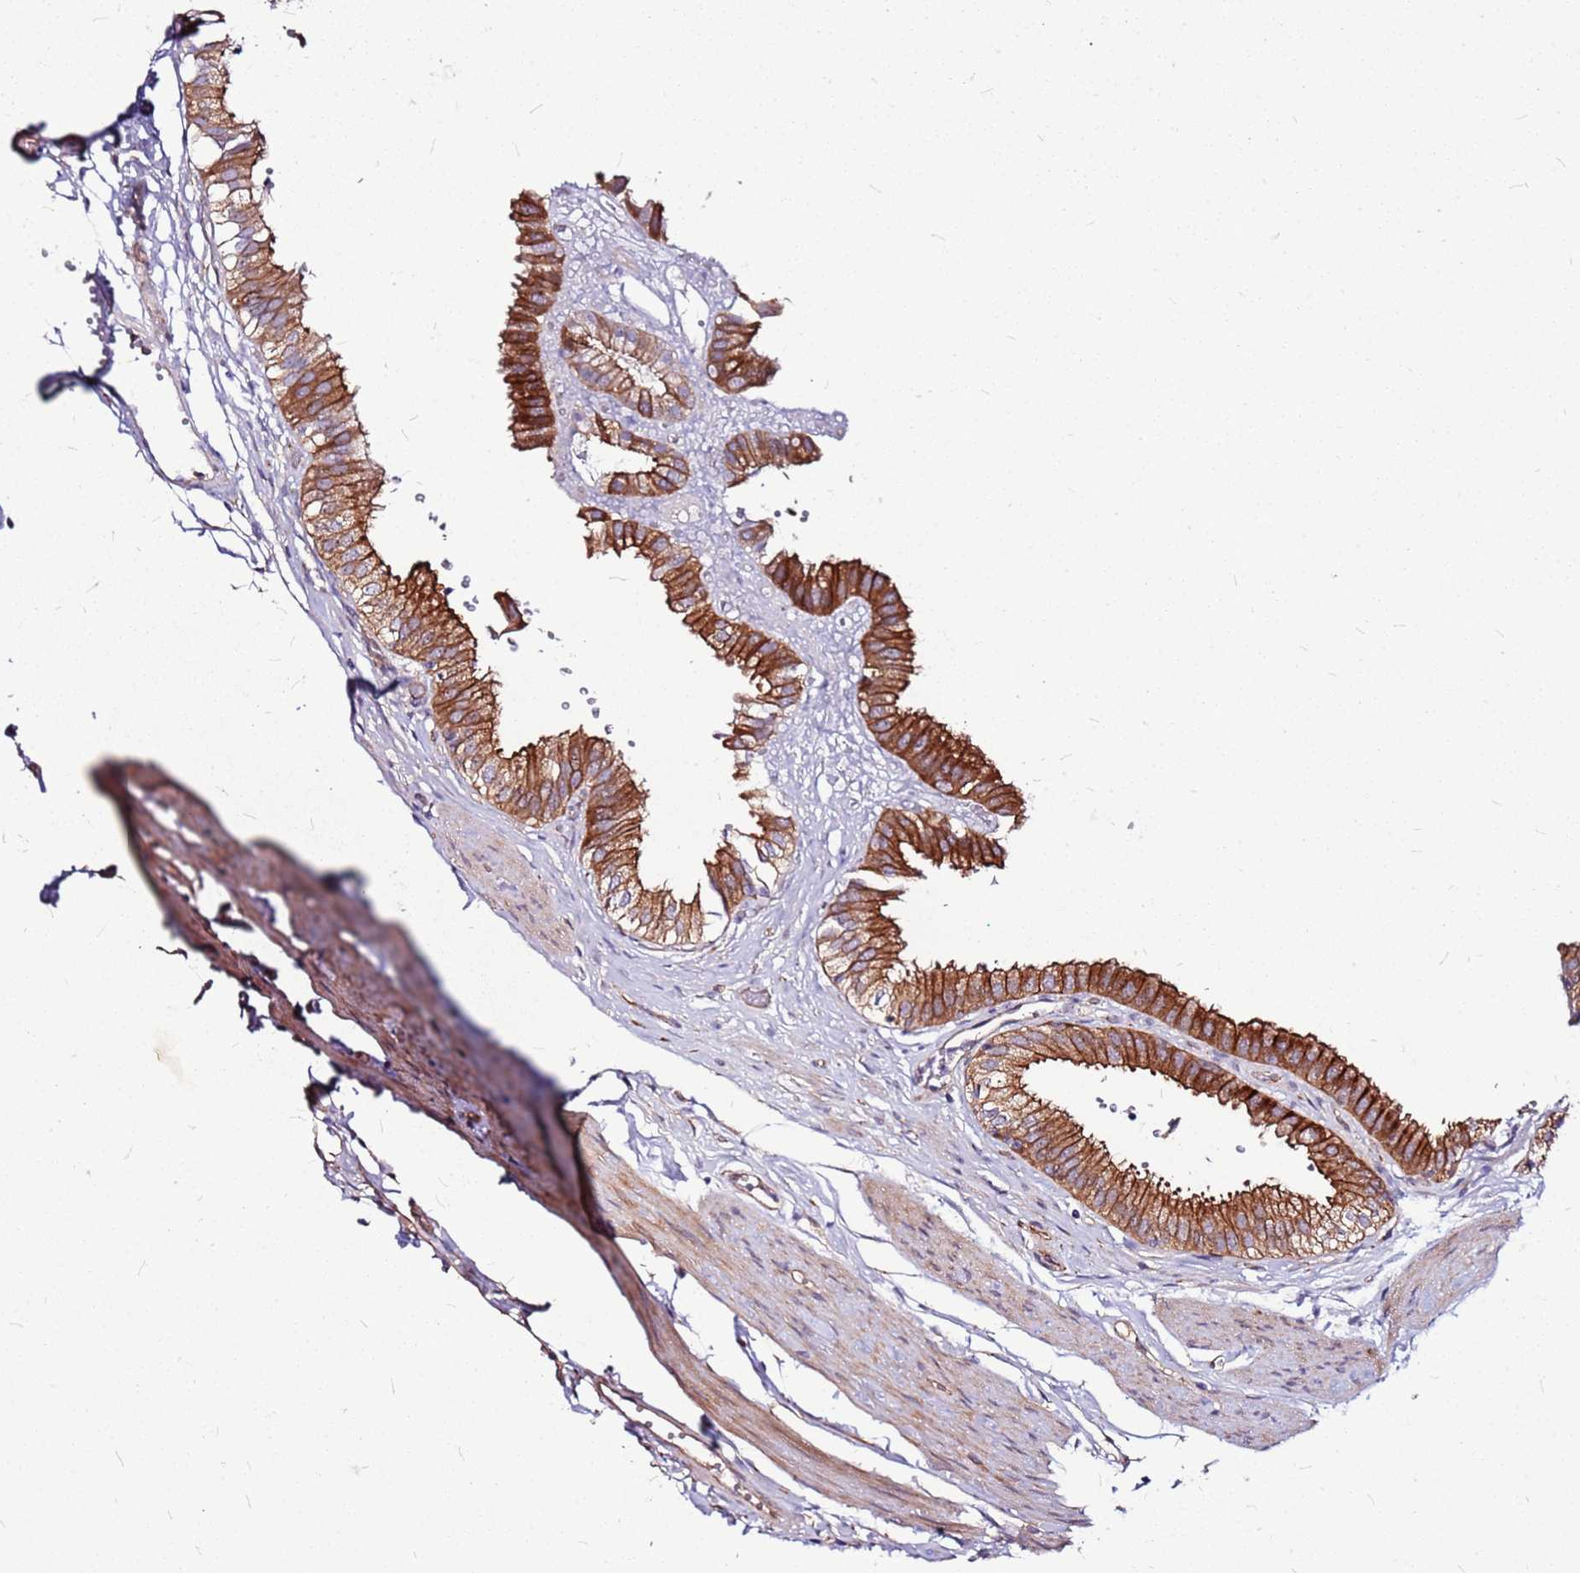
{"staining": {"intensity": "strong", "quantity": ">75%", "location": "cytoplasmic/membranous"}, "tissue": "gallbladder", "cell_type": "Glandular cells", "image_type": "normal", "snomed": [{"axis": "morphology", "description": "Normal tissue, NOS"}, {"axis": "topography", "description": "Gallbladder"}], "caption": "Protein expression analysis of benign human gallbladder reveals strong cytoplasmic/membranous staining in about >75% of glandular cells.", "gene": "TOPAZ1", "patient": {"sex": "female", "age": 61}}